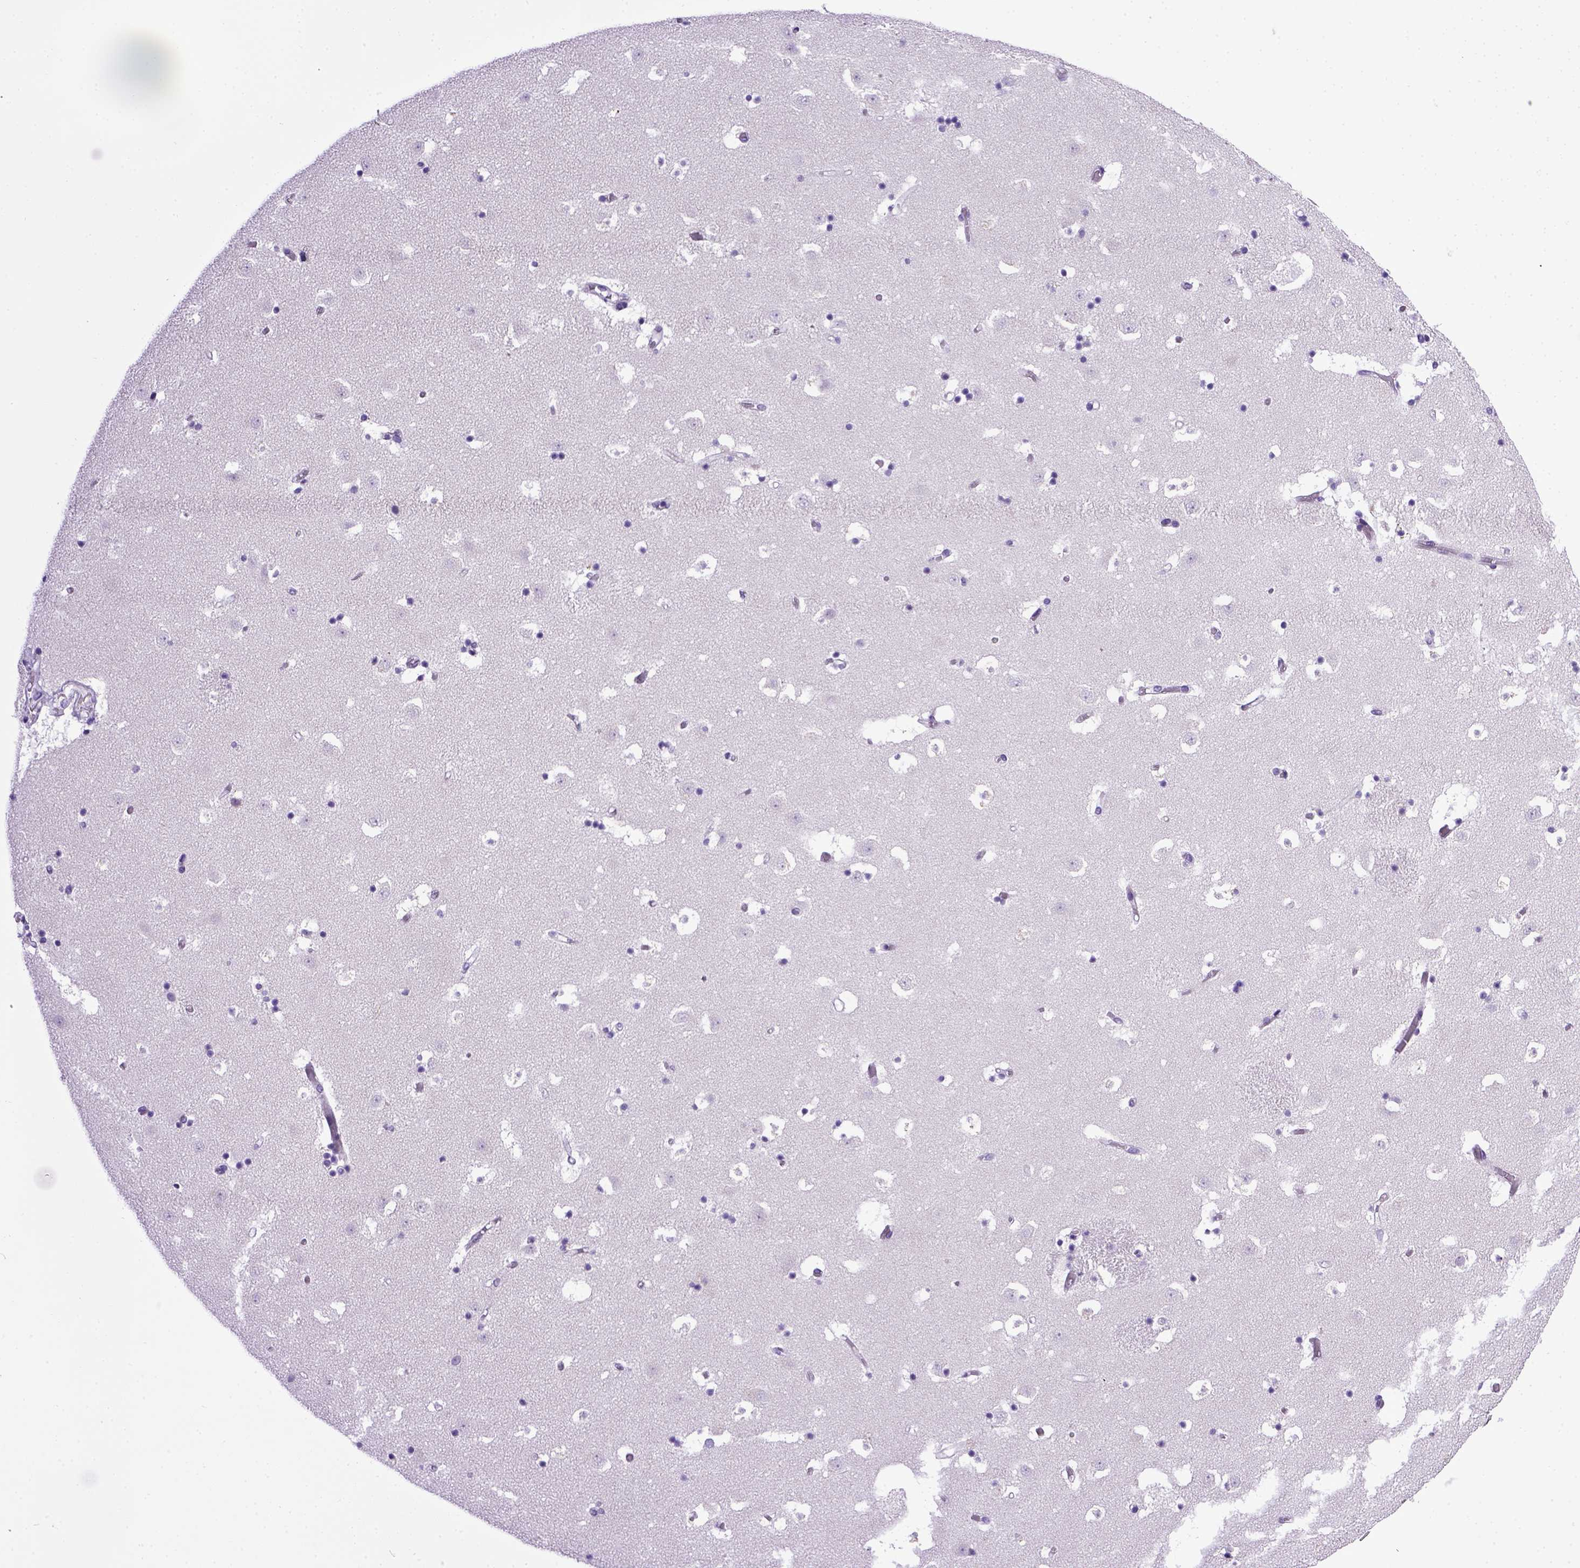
{"staining": {"intensity": "negative", "quantity": "none", "location": "none"}, "tissue": "caudate", "cell_type": "Glial cells", "image_type": "normal", "snomed": [{"axis": "morphology", "description": "Normal tissue, NOS"}, {"axis": "topography", "description": "Lateral ventricle wall"}], "caption": "Glial cells are negative for brown protein staining in unremarkable caudate. The staining was performed using DAB (3,3'-diaminobenzidine) to visualize the protein expression in brown, while the nuclei were stained in blue with hematoxylin (Magnification: 20x).", "gene": "CDH1", "patient": {"sex": "female", "age": 42}}